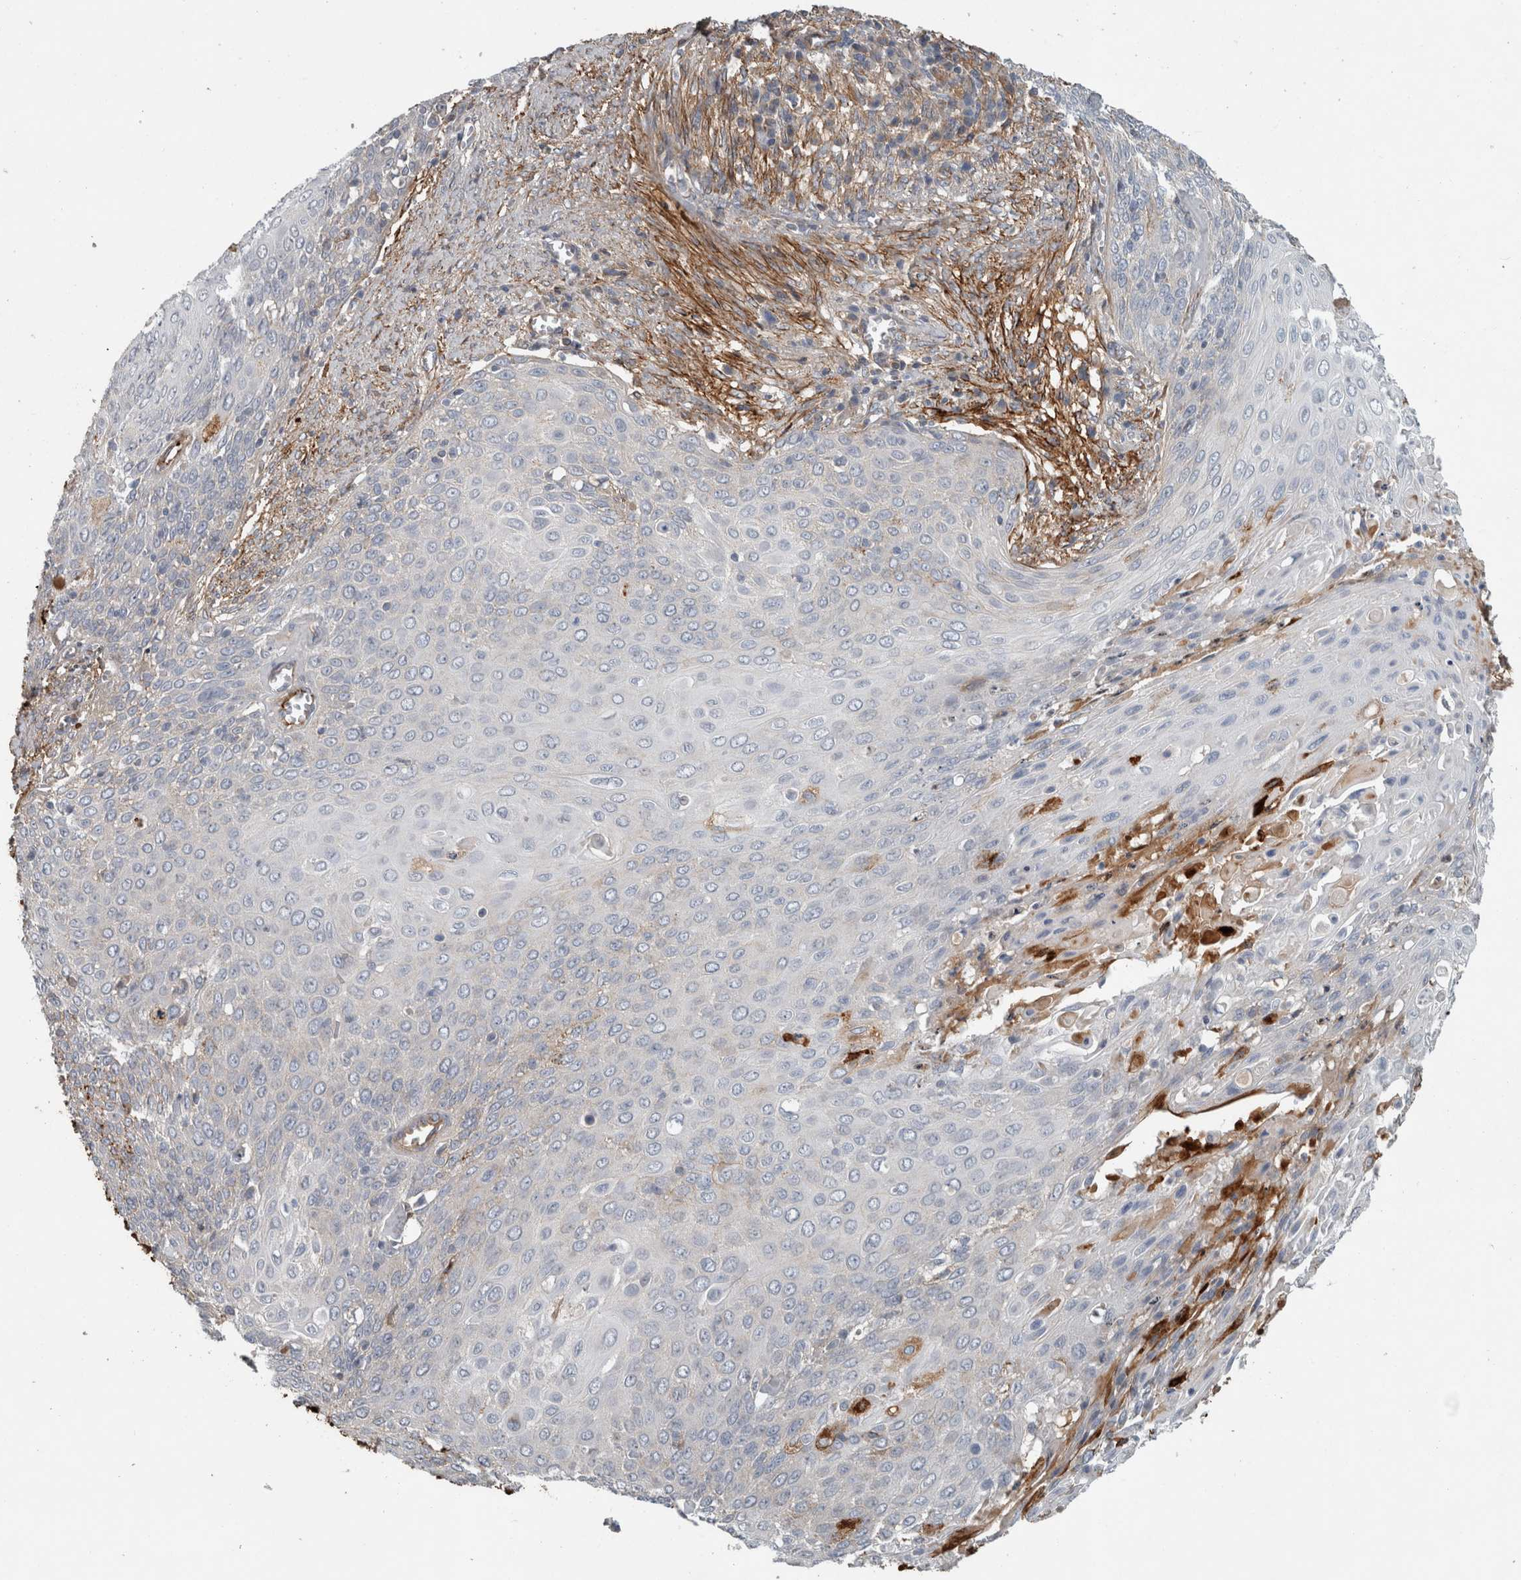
{"staining": {"intensity": "weak", "quantity": "<25%", "location": "cytoplasmic/membranous"}, "tissue": "cervical cancer", "cell_type": "Tumor cells", "image_type": "cancer", "snomed": [{"axis": "morphology", "description": "Squamous cell carcinoma, NOS"}, {"axis": "topography", "description": "Cervix"}], "caption": "Cervical squamous cell carcinoma was stained to show a protein in brown. There is no significant positivity in tumor cells.", "gene": "FN1", "patient": {"sex": "female", "age": 39}}